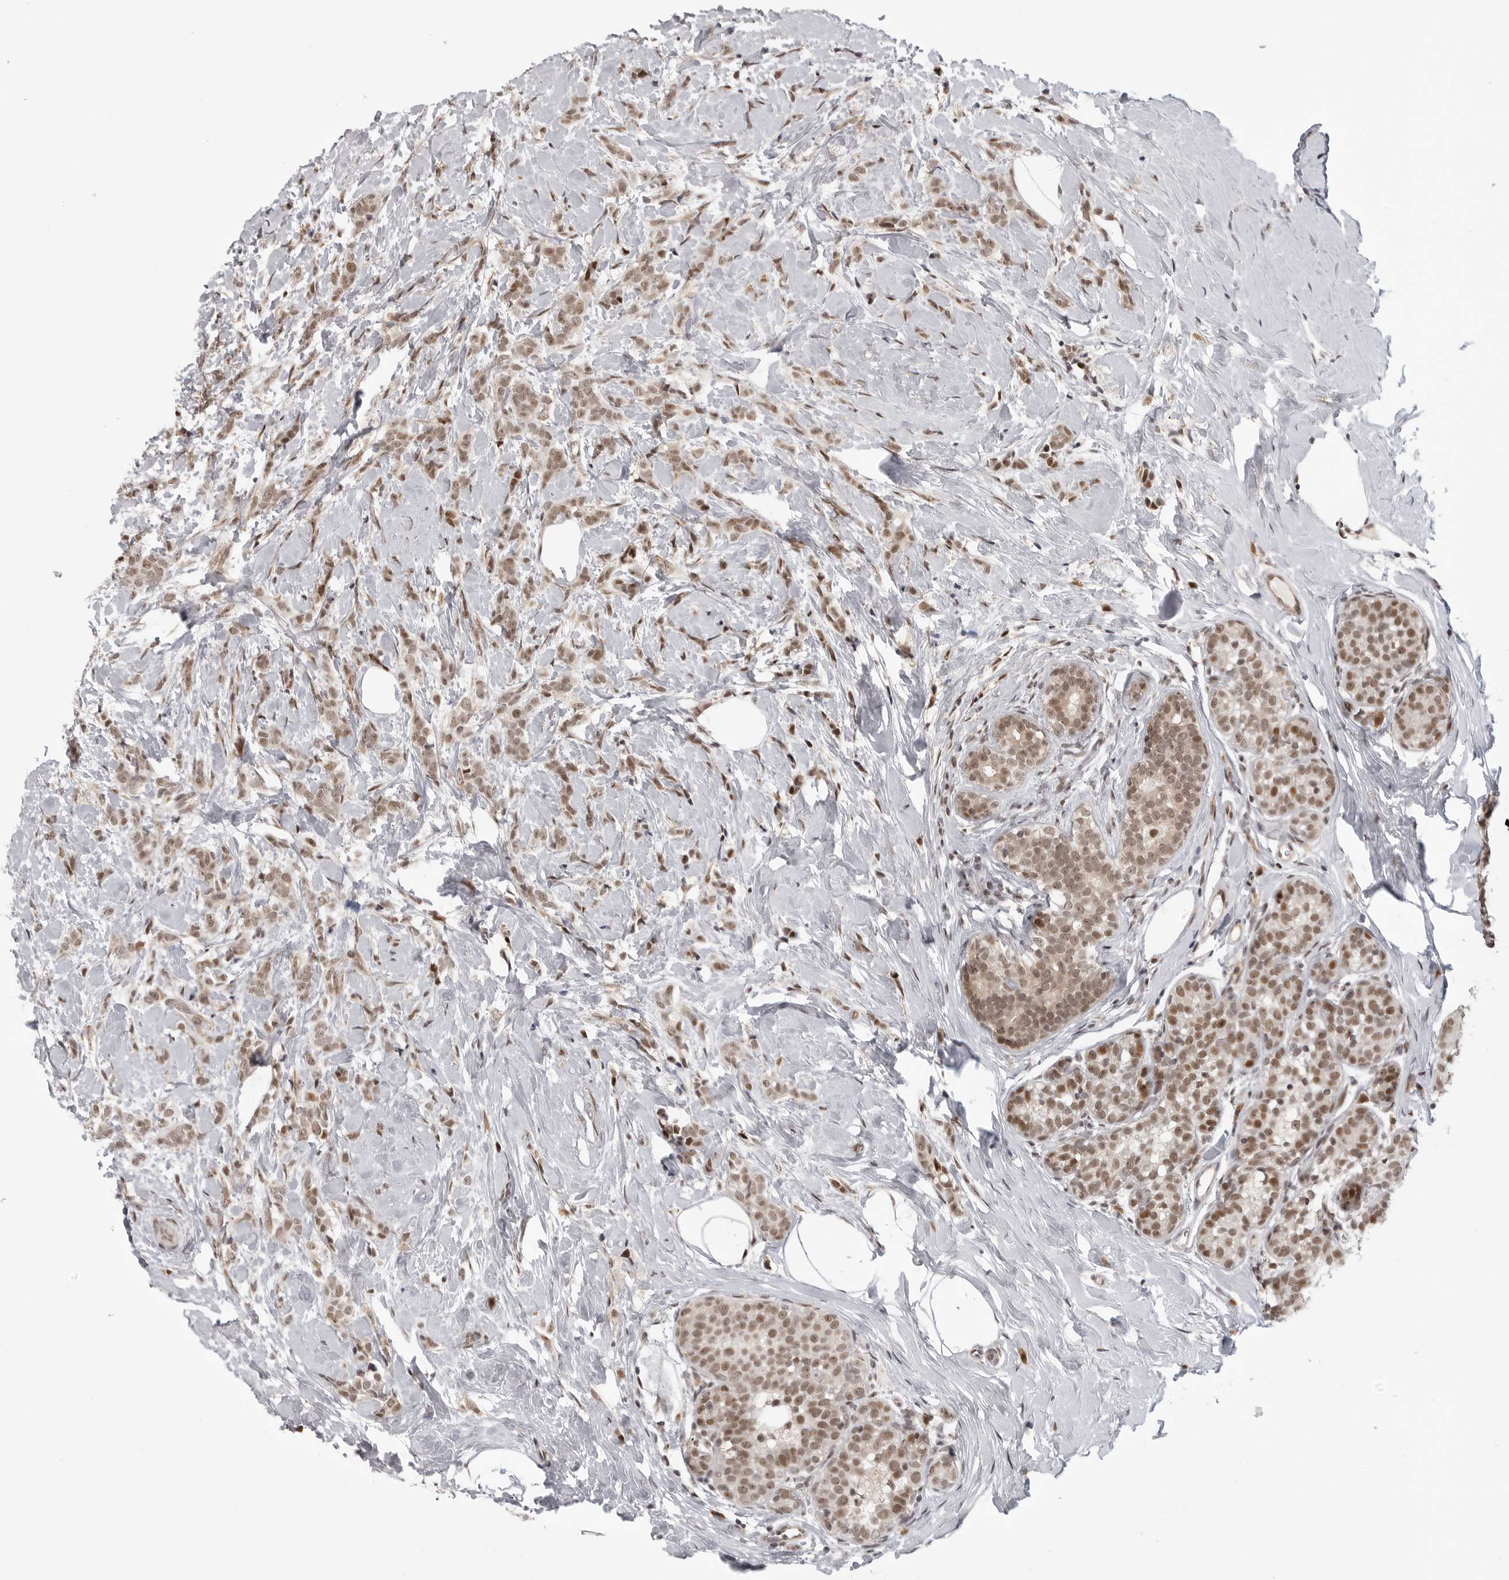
{"staining": {"intensity": "moderate", "quantity": ">75%", "location": "nuclear"}, "tissue": "breast cancer", "cell_type": "Tumor cells", "image_type": "cancer", "snomed": [{"axis": "morphology", "description": "Lobular carcinoma, in situ"}, {"axis": "morphology", "description": "Lobular carcinoma"}, {"axis": "topography", "description": "Breast"}], "caption": "High-magnification brightfield microscopy of lobular carcinoma (breast) stained with DAB (brown) and counterstained with hematoxylin (blue). tumor cells exhibit moderate nuclear expression is present in about>75% of cells.", "gene": "PRDM10", "patient": {"sex": "female", "age": 41}}